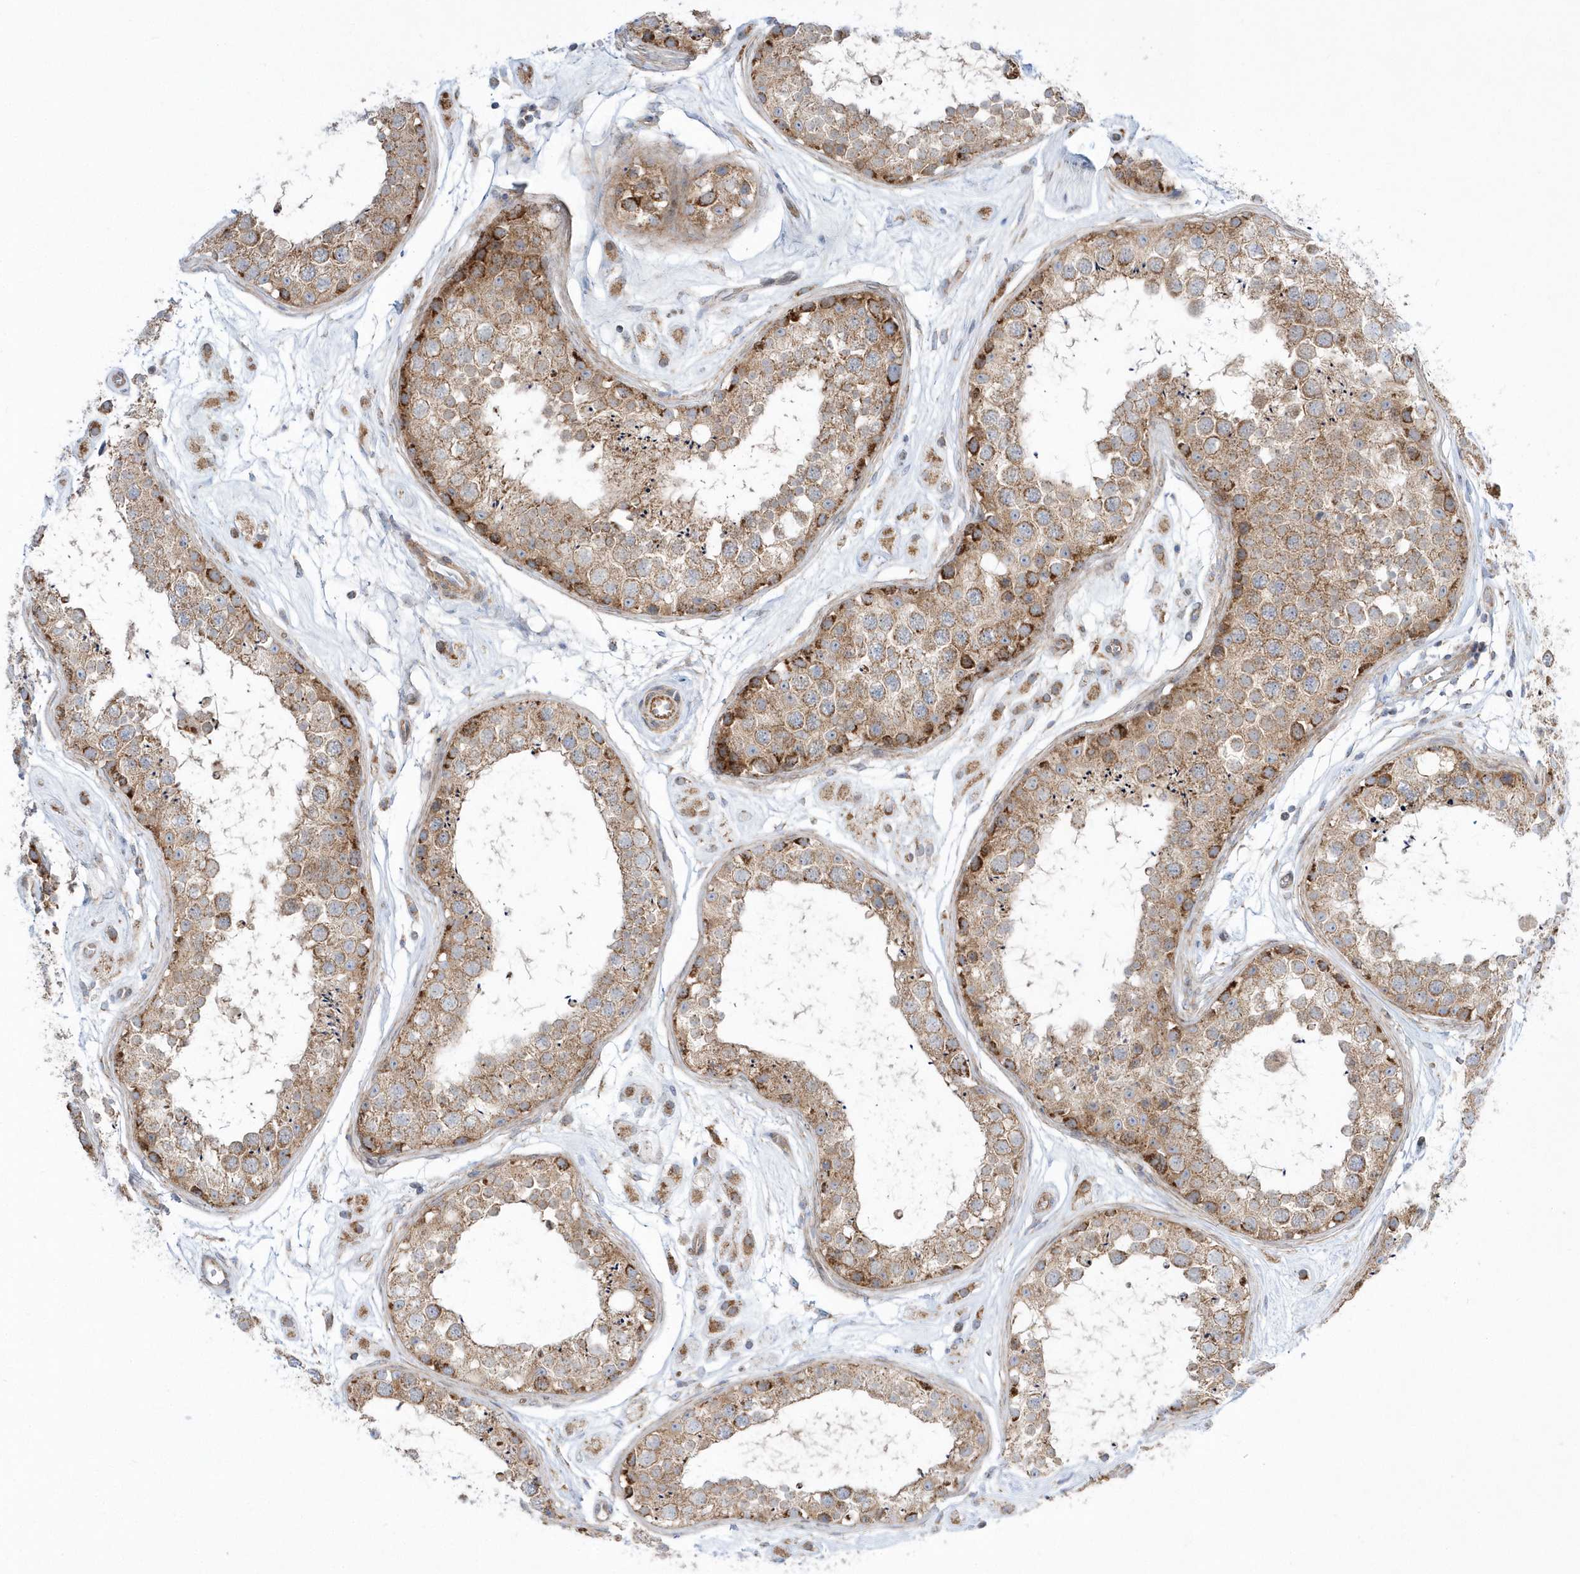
{"staining": {"intensity": "moderate", "quantity": ">75%", "location": "cytoplasmic/membranous"}, "tissue": "testis", "cell_type": "Cells in seminiferous ducts", "image_type": "normal", "snomed": [{"axis": "morphology", "description": "Normal tissue, NOS"}, {"axis": "topography", "description": "Testis"}], "caption": "This micrograph reveals benign testis stained with IHC to label a protein in brown. The cytoplasmic/membranous of cells in seminiferous ducts show moderate positivity for the protein. Nuclei are counter-stained blue.", "gene": "OPA1", "patient": {"sex": "male", "age": 25}}